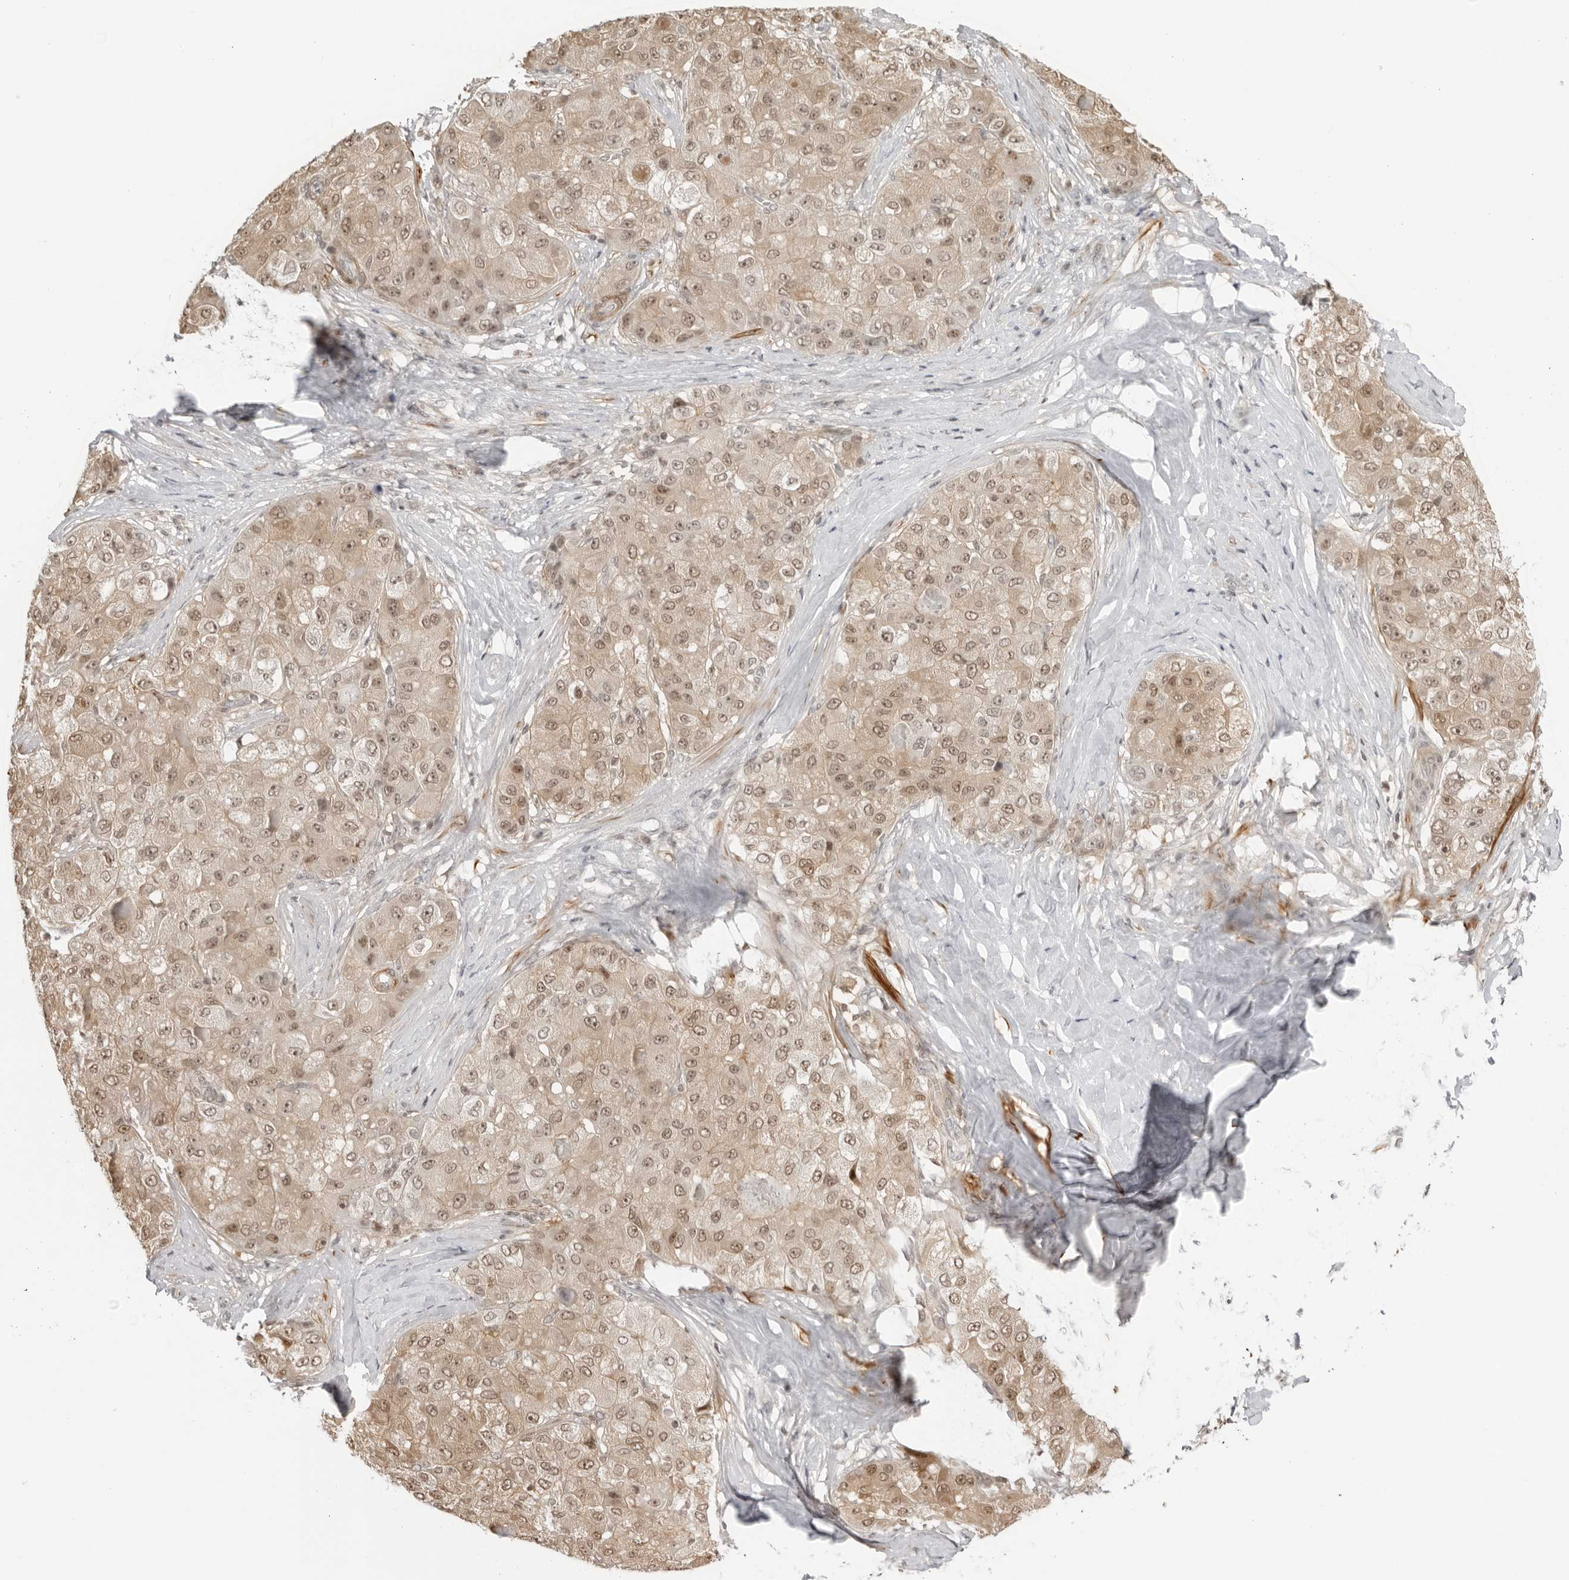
{"staining": {"intensity": "weak", "quantity": ">75%", "location": "cytoplasmic/membranous,nuclear"}, "tissue": "liver cancer", "cell_type": "Tumor cells", "image_type": "cancer", "snomed": [{"axis": "morphology", "description": "Carcinoma, Hepatocellular, NOS"}, {"axis": "topography", "description": "Liver"}], "caption": "IHC (DAB) staining of liver cancer displays weak cytoplasmic/membranous and nuclear protein staining in about >75% of tumor cells. The protein of interest is shown in brown color, while the nuclei are stained blue.", "gene": "RNF146", "patient": {"sex": "male", "age": 80}}